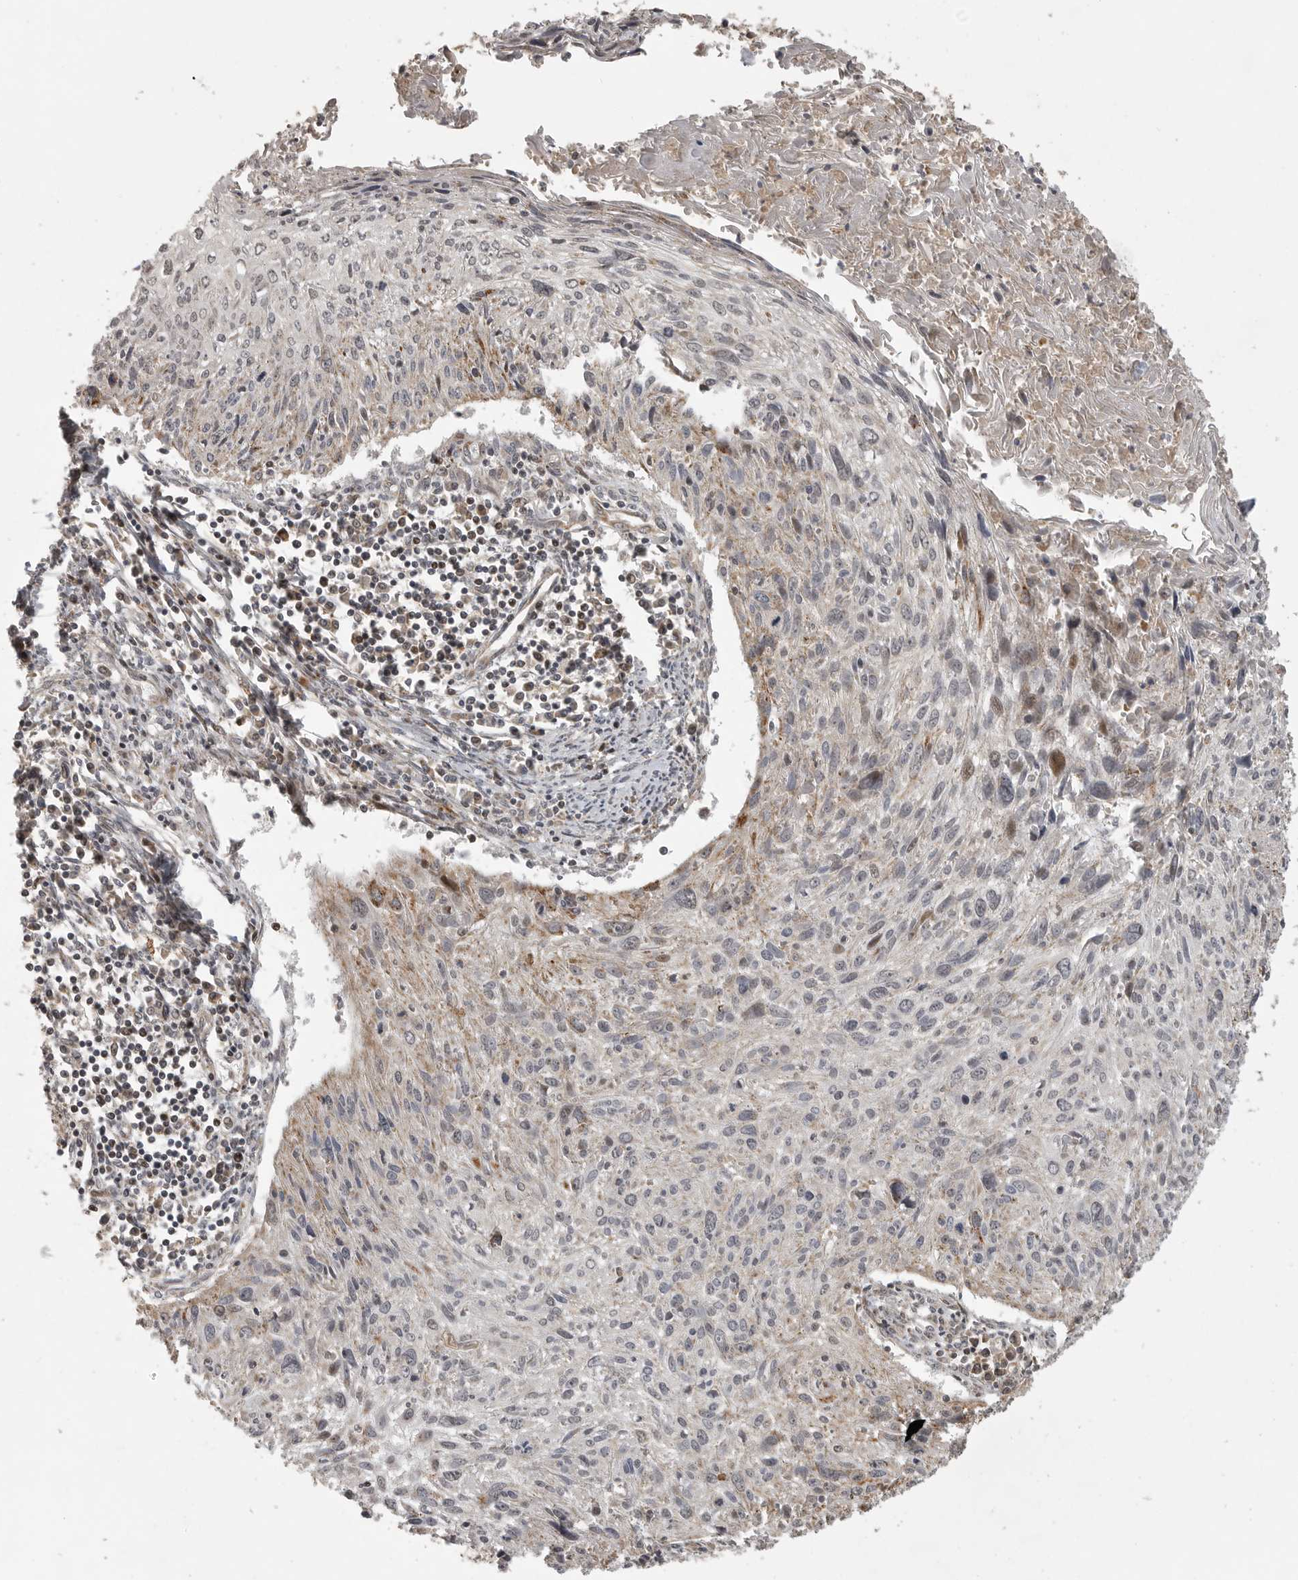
{"staining": {"intensity": "weak", "quantity": "<25%", "location": "cytoplasmic/membranous"}, "tissue": "cervical cancer", "cell_type": "Tumor cells", "image_type": "cancer", "snomed": [{"axis": "morphology", "description": "Squamous cell carcinoma, NOS"}, {"axis": "topography", "description": "Cervix"}], "caption": "This is an immunohistochemistry micrograph of human cervical cancer. There is no staining in tumor cells.", "gene": "NARS2", "patient": {"sex": "female", "age": 51}}